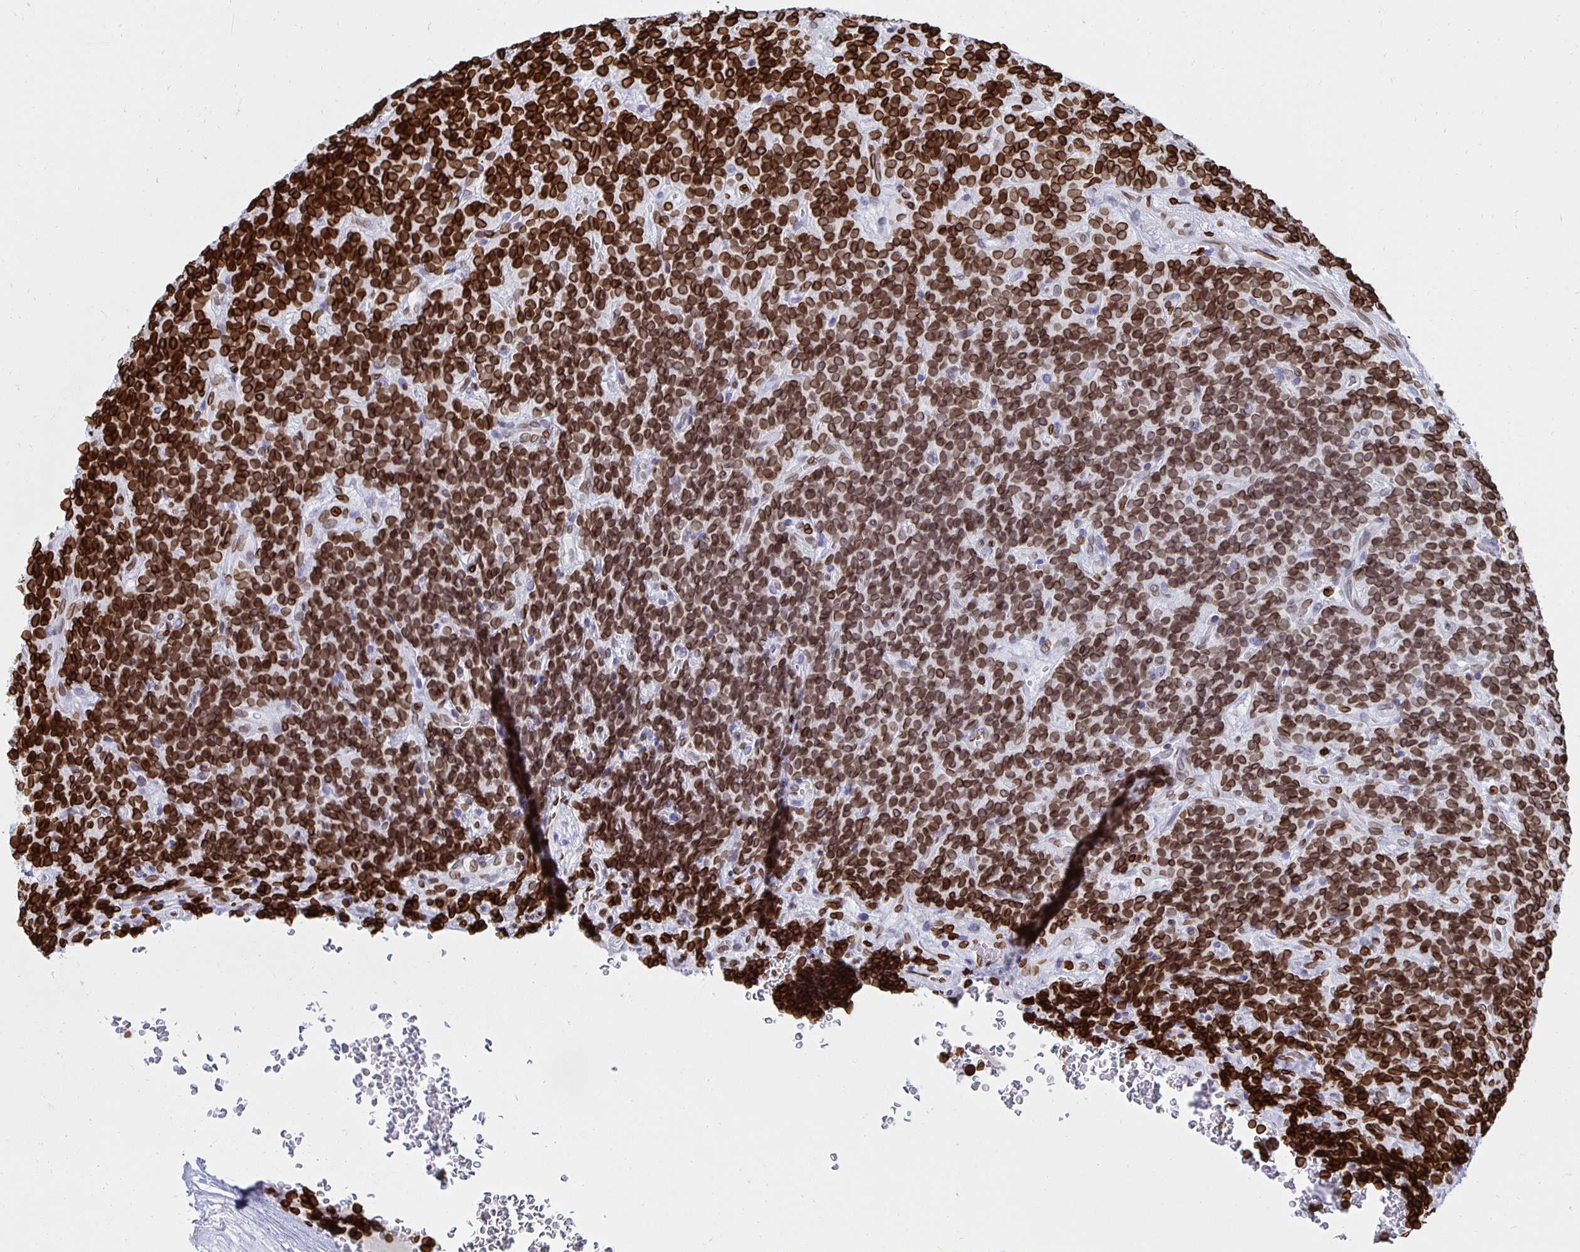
{"staining": {"intensity": "strong", "quantity": ">75%", "location": "cytoplasmic/membranous,nuclear"}, "tissue": "carcinoid", "cell_type": "Tumor cells", "image_type": "cancer", "snomed": [{"axis": "morphology", "description": "Carcinoid, malignant, NOS"}, {"axis": "topography", "description": "Pancreas"}], "caption": "This histopathology image exhibits carcinoid (malignant) stained with immunohistochemistry (IHC) to label a protein in brown. The cytoplasmic/membranous and nuclear of tumor cells show strong positivity for the protein. Nuclei are counter-stained blue.", "gene": "LMNB1", "patient": {"sex": "male", "age": 36}}